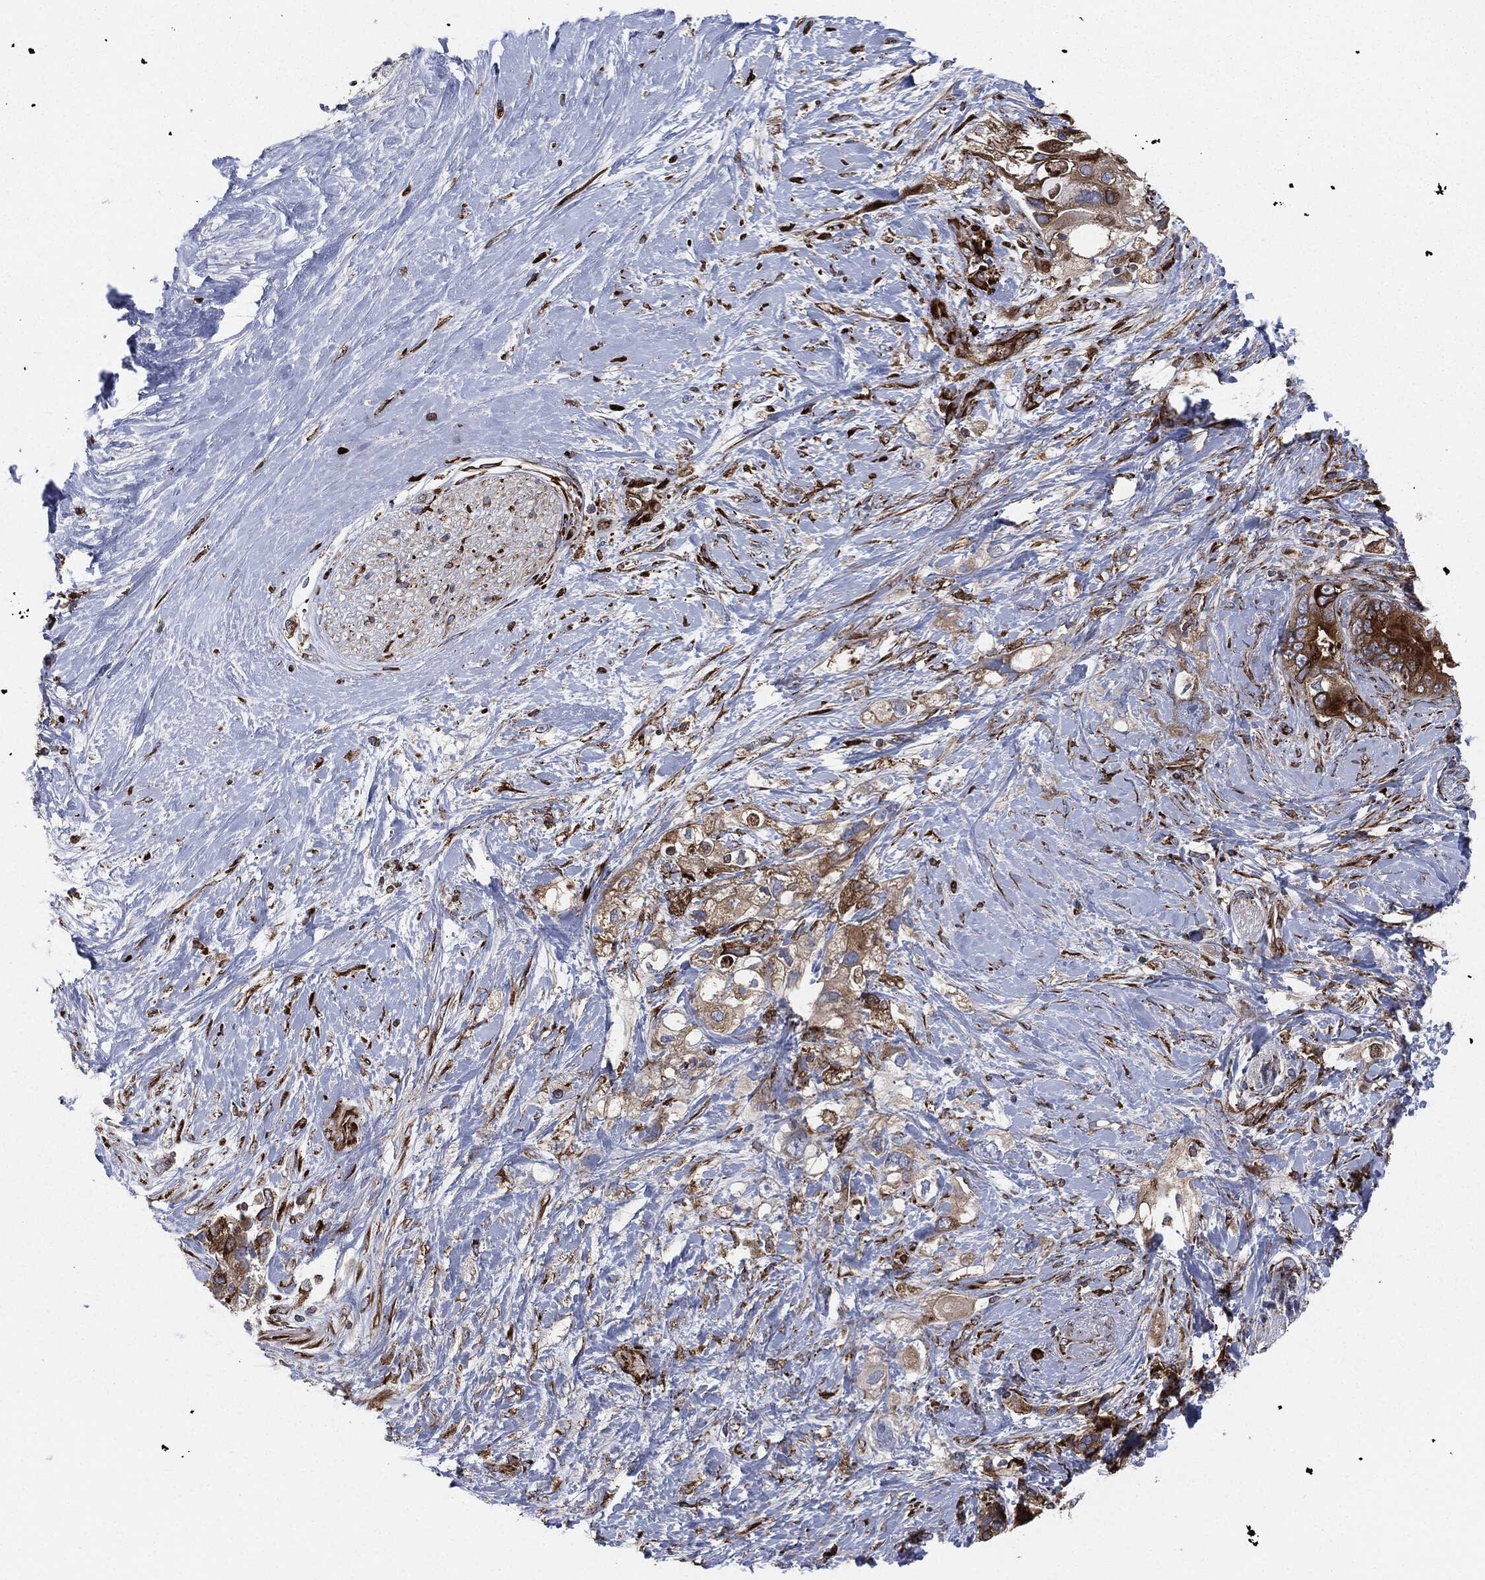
{"staining": {"intensity": "moderate", "quantity": ">75%", "location": "cytoplasmic/membranous"}, "tissue": "pancreatic cancer", "cell_type": "Tumor cells", "image_type": "cancer", "snomed": [{"axis": "morphology", "description": "Adenocarcinoma, NOS"}, {"axis": "topography", "description": "Pancreas"}], "caption": "This micrograph exhibits pancreatic cancer stained with IHC to label a protein in brown. The cytoplasmic/membranous of tumor cells show moderate positivity for the protein. Nuclei are counter-stained blue.", "gene": "CALR", "patient": {"sex": "female", "age": 56}}